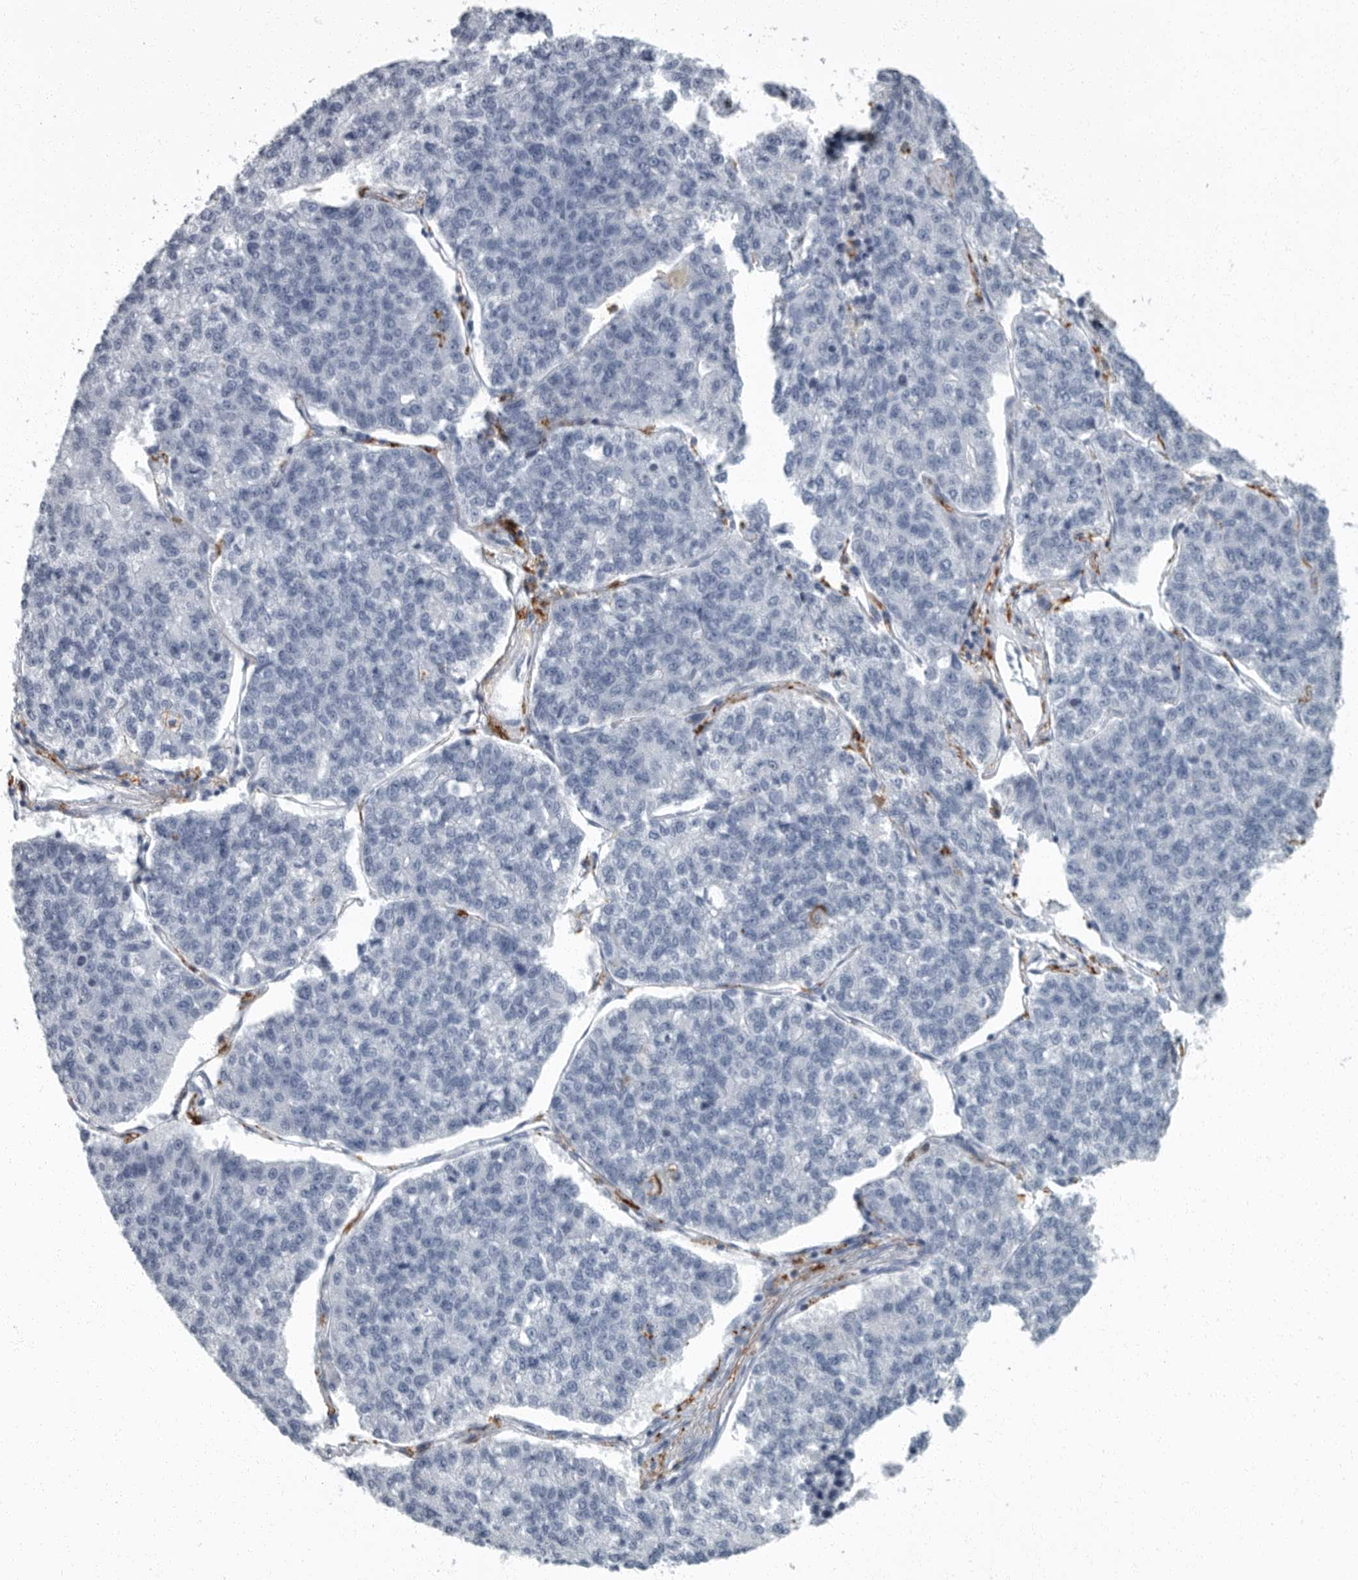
{"staining": {"intensity": "negative", "quantity": "none", "location": "none"}, "tissue": "lung cancer", "cell_type": "Tumor cells", "image_type": "cancer", "snomed": [{"axis": "morphology", "description": "Adenocarcinoma, NOS"}, {"axis": "topography", "description": "Lung"}], "caption": "IHC image of human lung adenocarcinoma stained for a protein (brown), which demonstrates no expression in tumor cells. (DAB immunohistochemistry (IHC) with hematoxylin counter stain).", "gene": "FCER1G", "patient": {"sex": "male", "age": 49}}